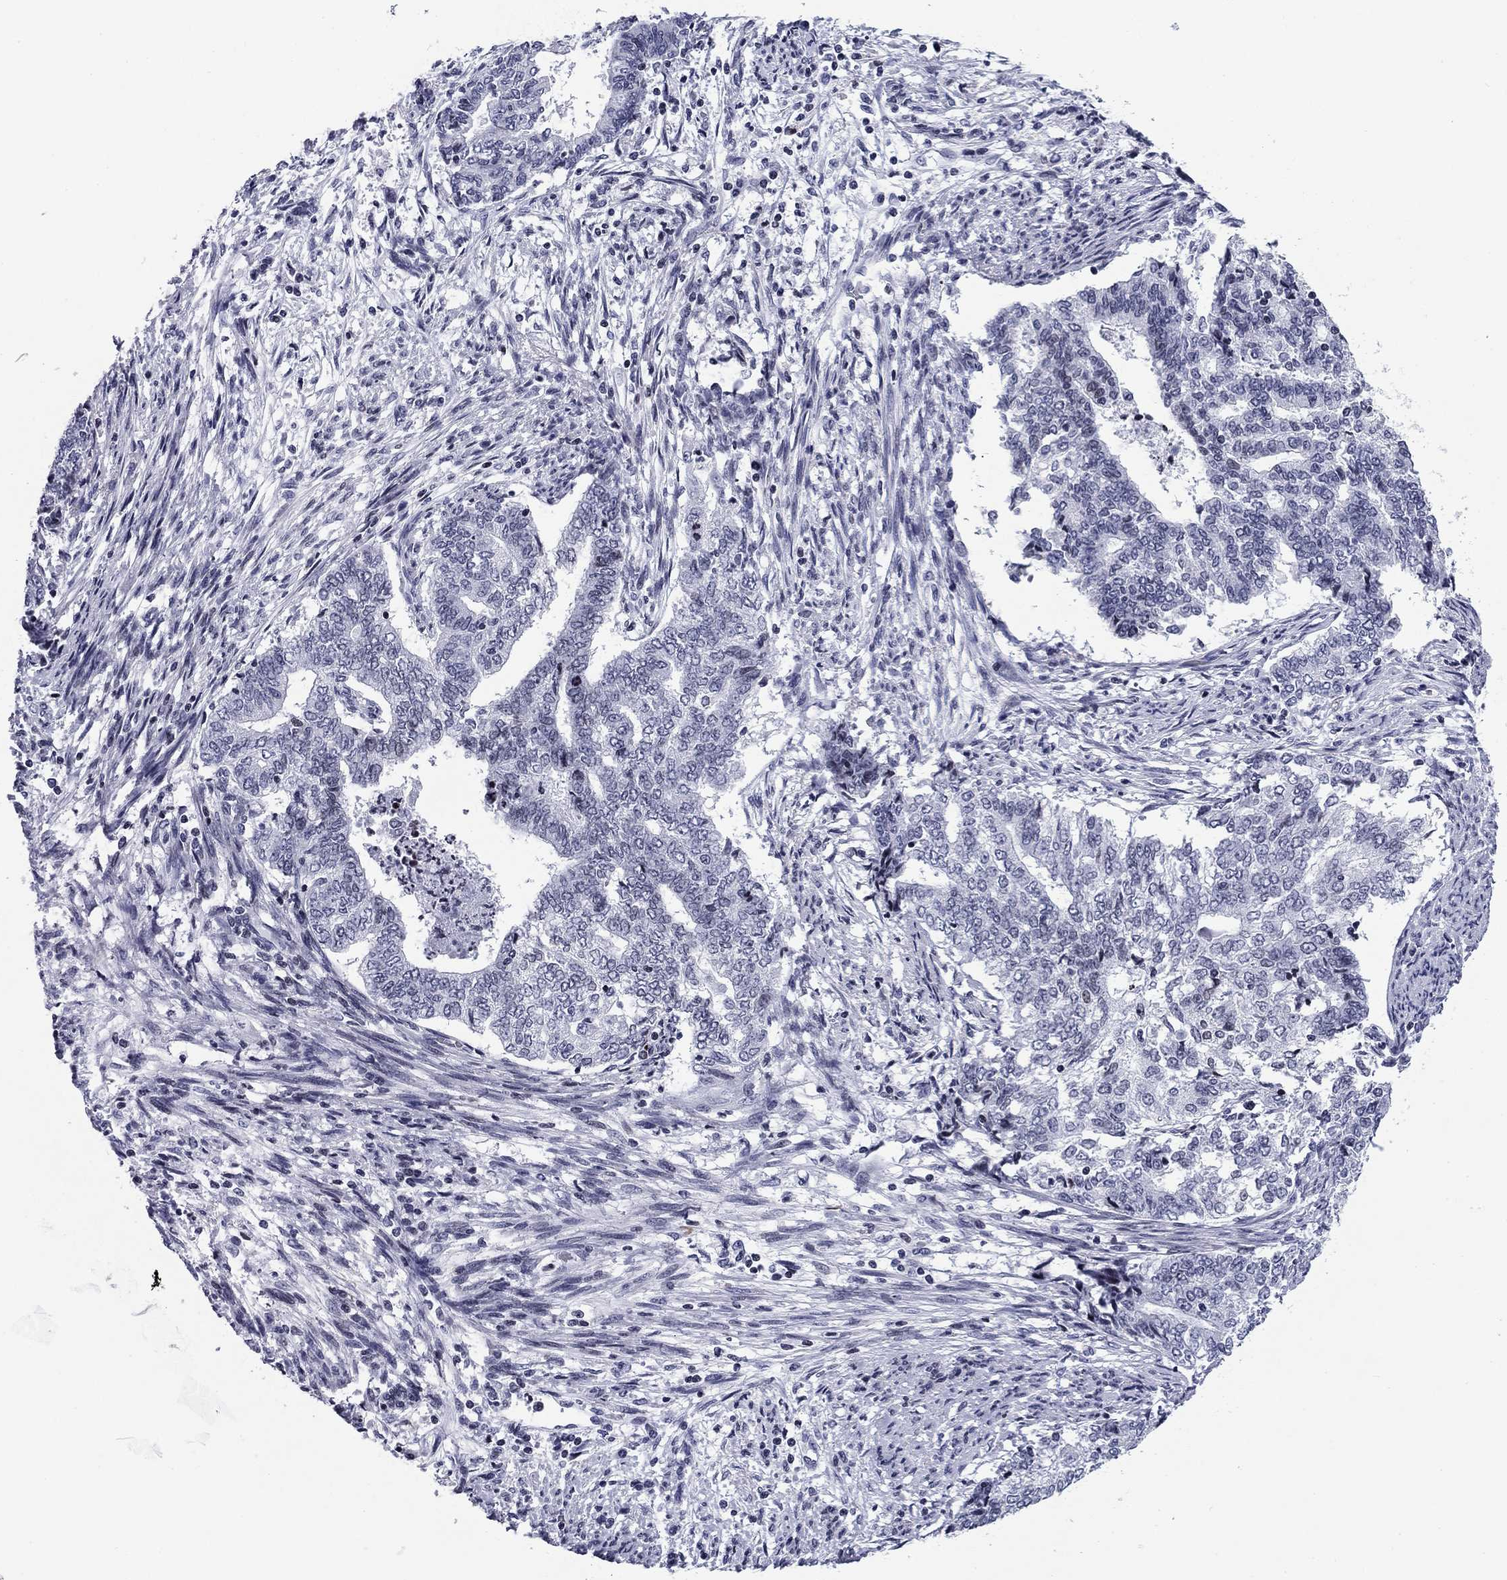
{"staining": {"intensity": "negative", "quantity": "none", "location": "none"}, "tissue": "endometrial cancer", "cell_type": "Tumor cells", "image_type": "cancer", "snomed": [{"axis": "morphology", "description": "Adenocarcinoma, NOS"}, {"axis": "topography", "description": "Endometrium"}], "caption": "The photomicrograph reveals no staining of tumor cells in endometrial cancer (adenocarcinoma).", "gene": "CCDC144A", "patient": {"sex": "female", "age": 65}}